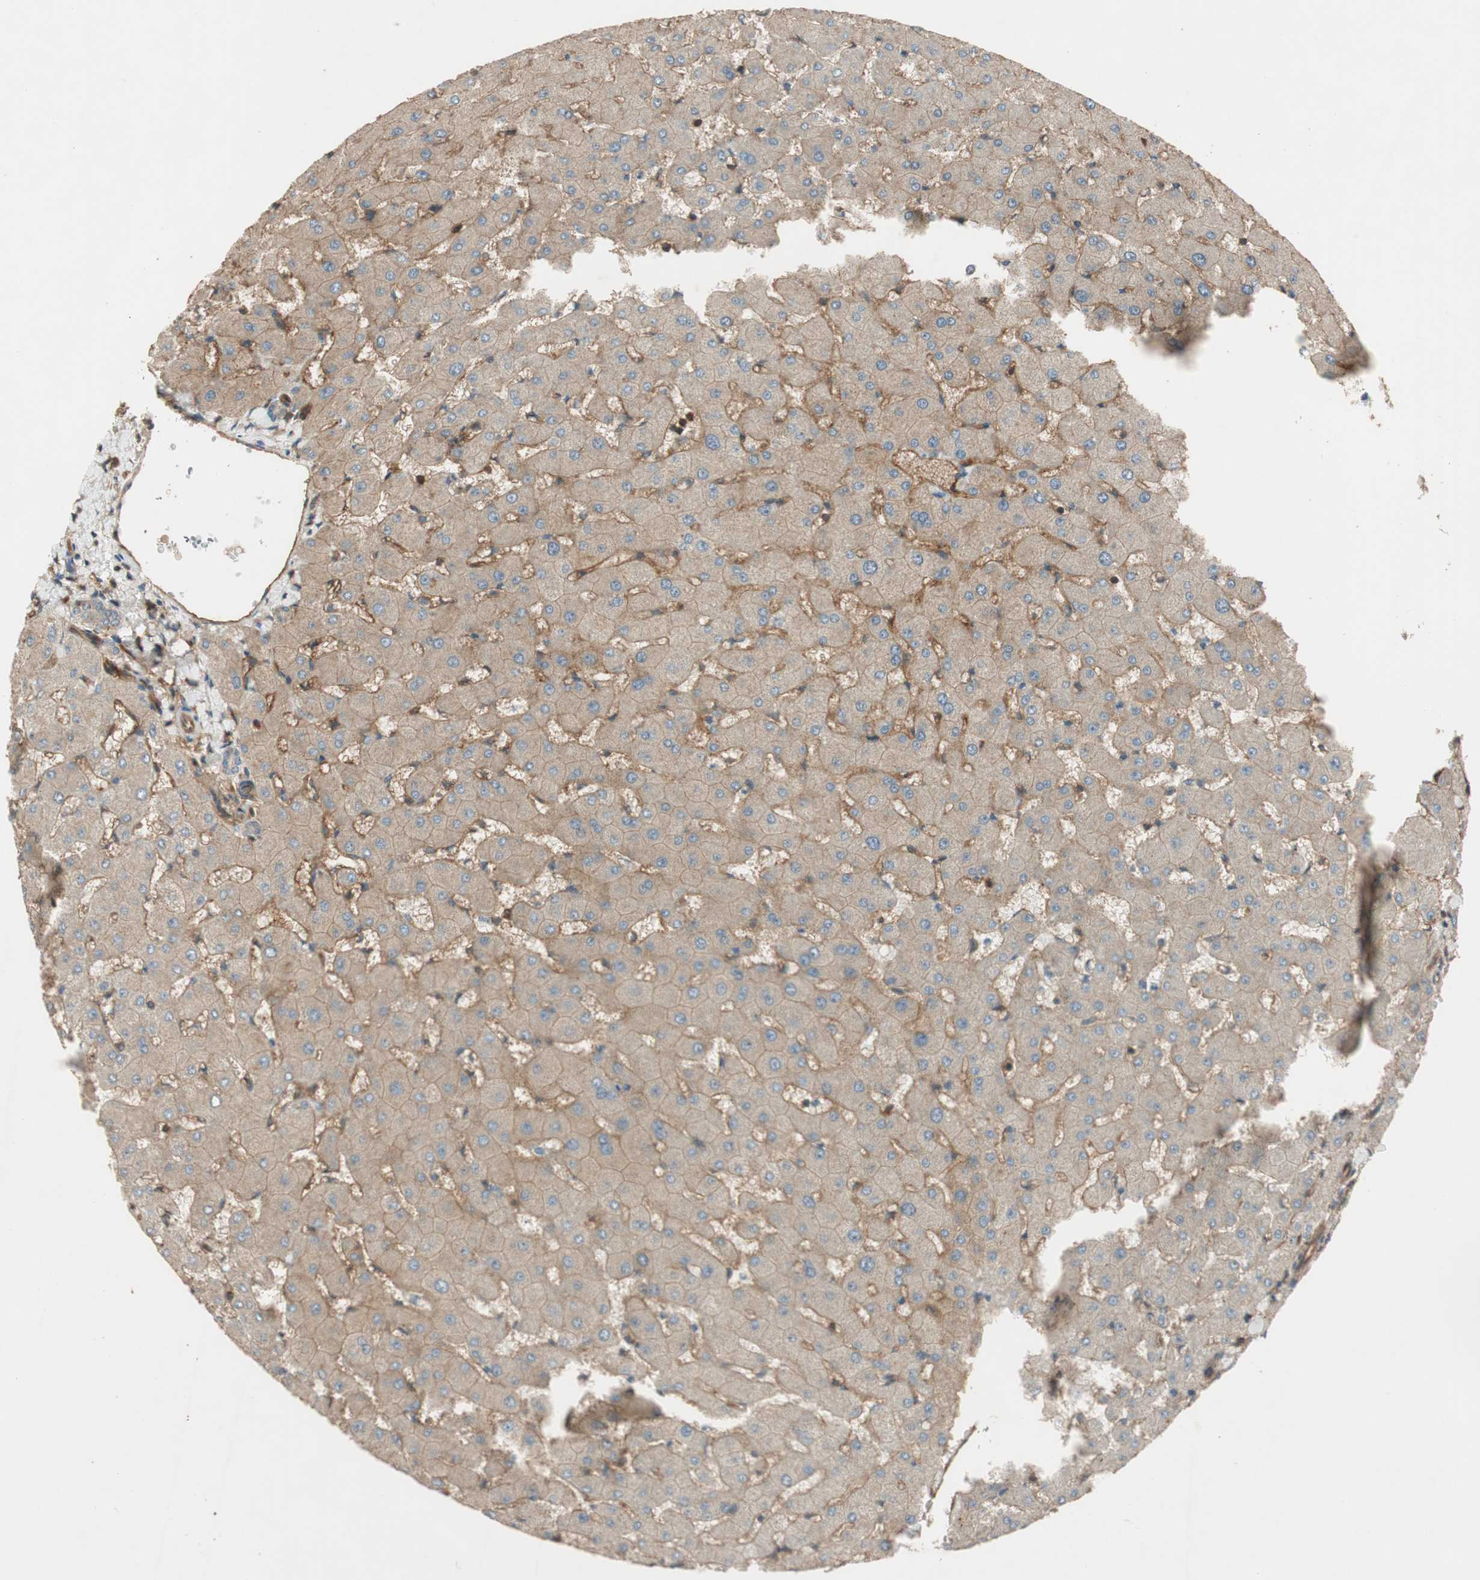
{"staining": {"intensity": "weak", "quantity": ">75%", "location": "cytoplasmic/membranous"}, "tissue": "liver", "cell_type": "Cholangiocytes", "image_type": "normal", "snomed": [{"axis": "morphology", "description": "Normal tissue, NOS"}, {"axis": "topography", "description": "Liver"}], "caption": "Immunohistochemical staining of unremarkable liver exhibits low levels of weak cytoplasmic/membranous staining in about >75% of cholangiocytes. The protein is shown in brown color, while the nuclei are stained blue.", "gene": "BTN3A3", "patient": {"sex": "female", "age": 63}}